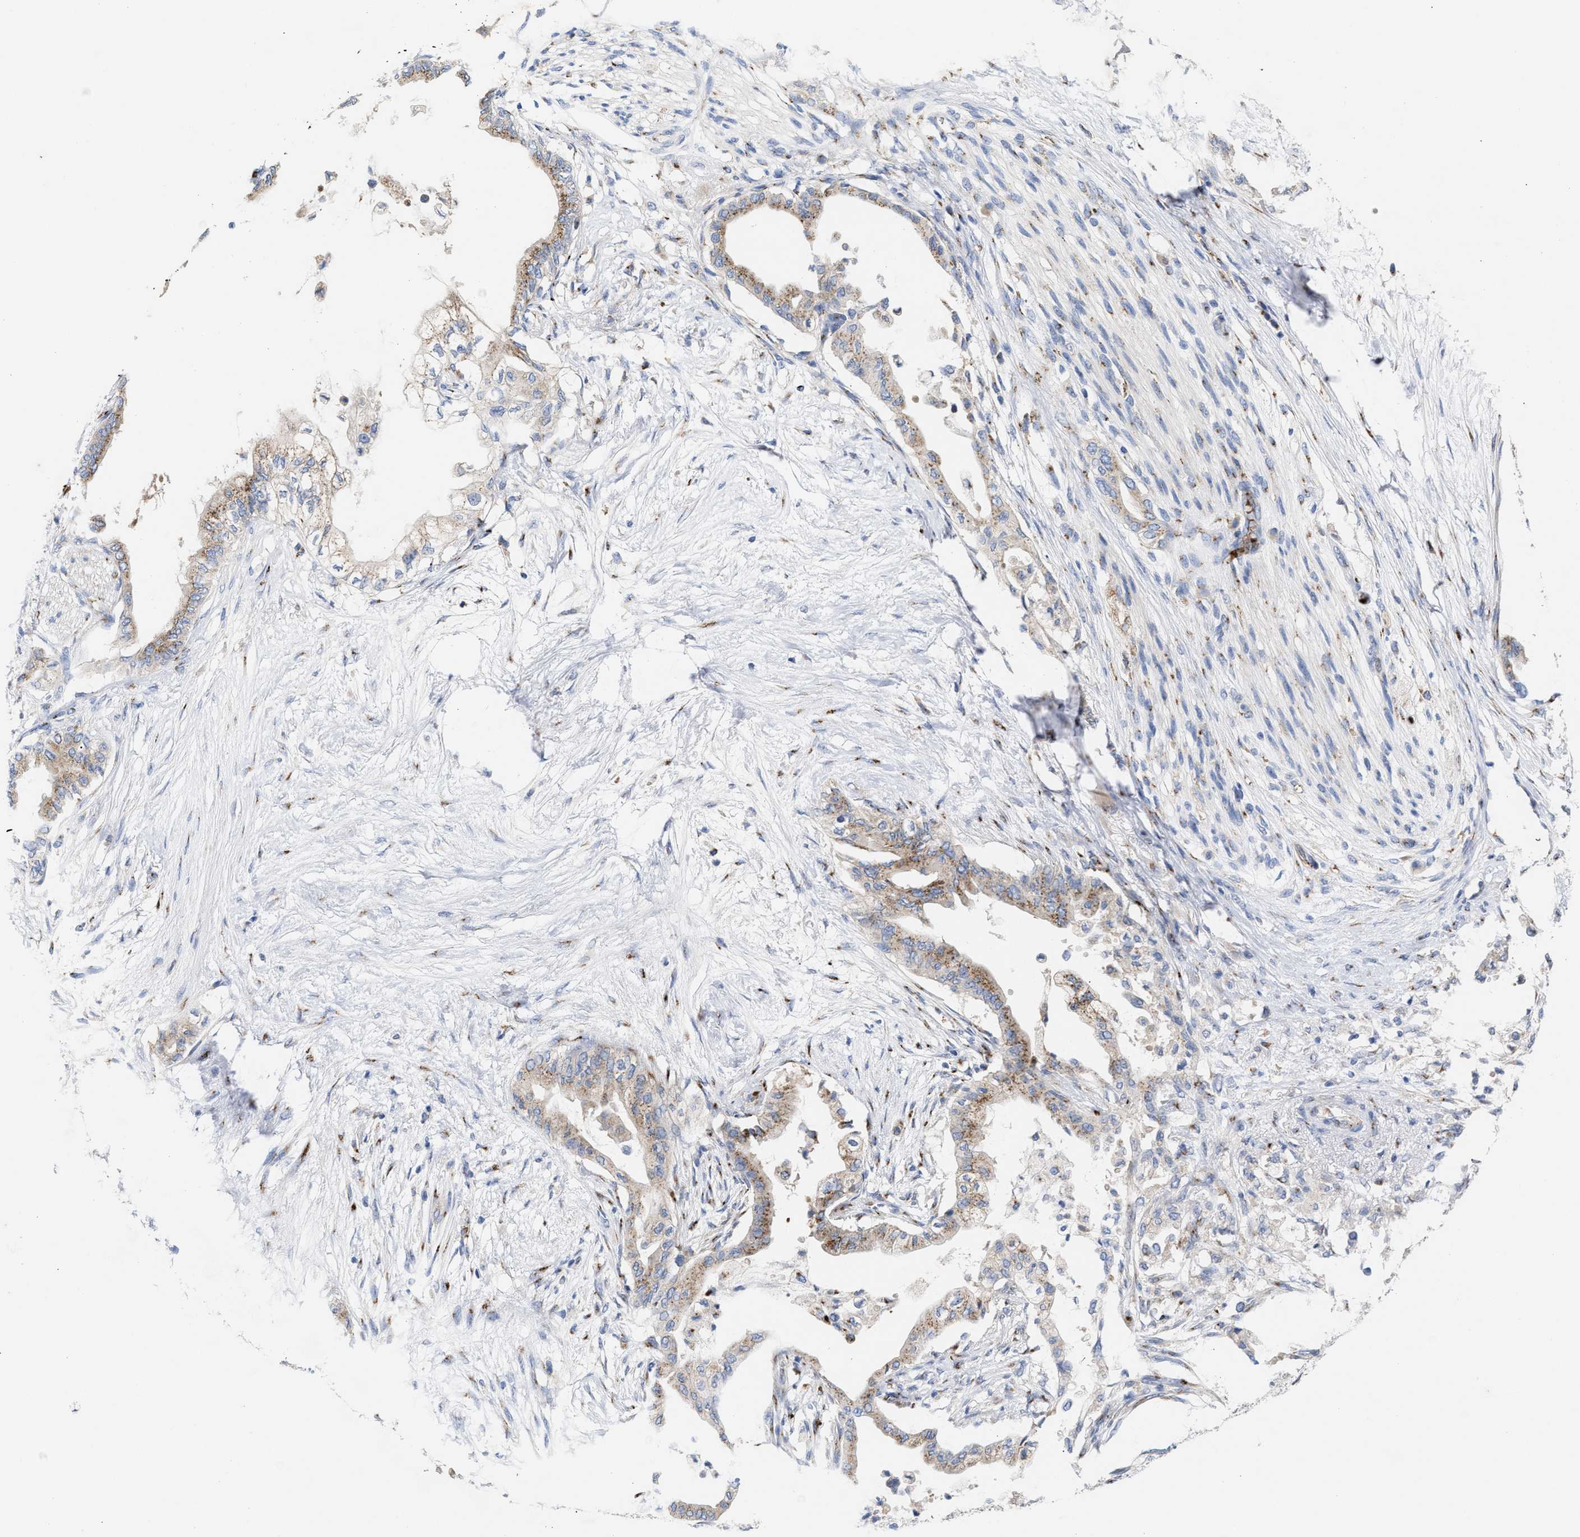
{"staining": {"intensity": "moderate", "quantity": ">75%", "location": "cytoplasmic/membranous"}, "tissue": "pancreatic cancer", "cell_type": "Tumor cells", "image_type": "cancer", "snomed": [{"axis": "morphology", "description": "Normal tissue, NOS"}, {"axis": "morphology", "description": "Adenocarcinoma, NOS"}, {"axis": "topography", "description": "Pancreas"}, {"axis": "topography", "description": "Duodenum"}], "caption": "Brown immunohistochemical staining in pancreatic cancer (adenocarcinoma) exhibits moderate cytoplasmic/membranous positivity in about >75% of tumor cells. (IHC, brightfield microscopy, high magnification).", "gene": "CCL2", "patient": {"sex": "female", "age": 60}}